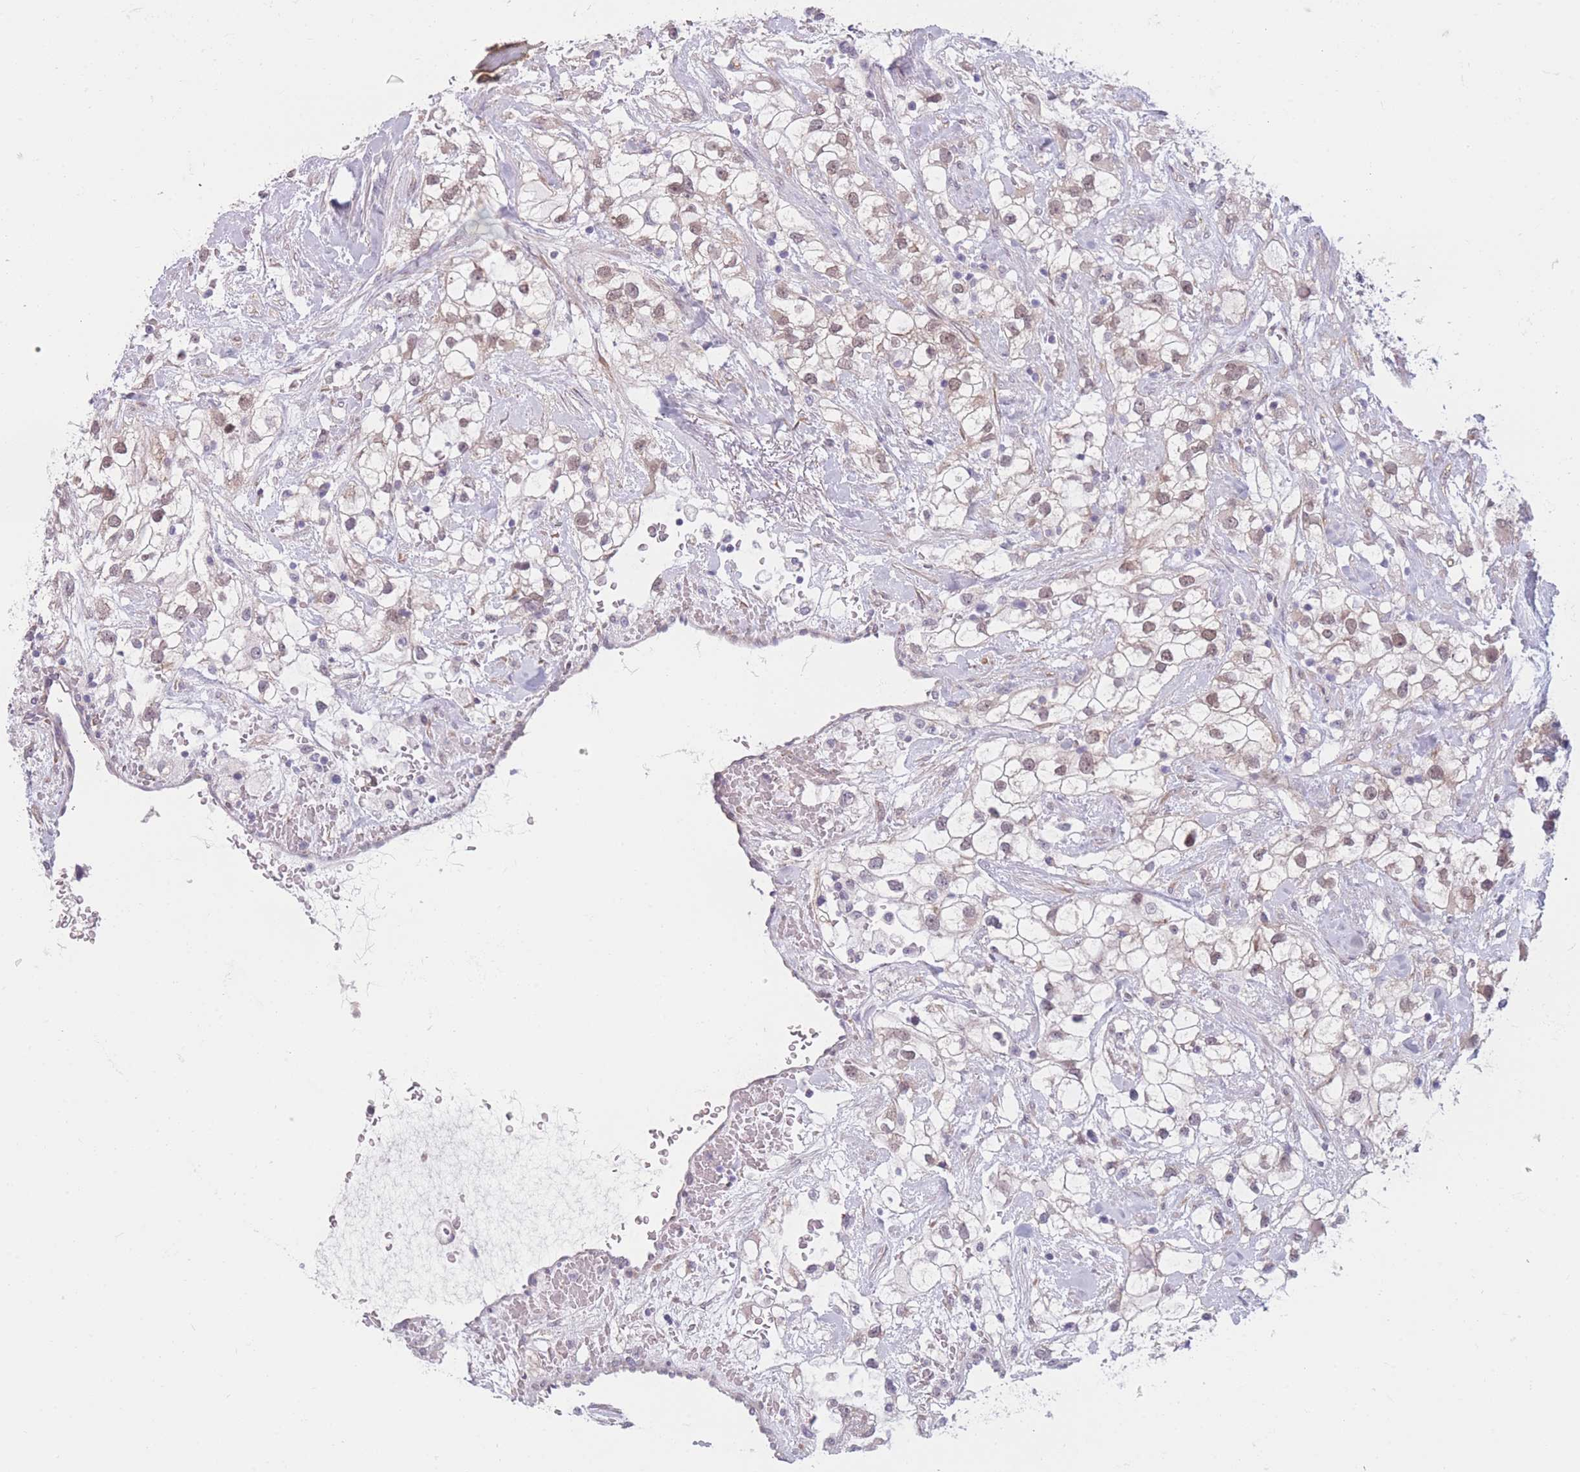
{"staining": {"intensity": "weak", "quantity": "25%-75%", "location": "cytoplasmic/membranous,nuclear"}, "tissue": "renal cancer", "cell_type": "Tumor cells", "image_type": "cancer", "snomed": [{"axis": "morphology", "description": "Adenocarcinoma, NOS"}, {"axis": "topography", "description": "Kidney"}], "caption": "Tumor cells demonstrate weak cytoplasmic/membranous and nuclear expression in about 25%-75% of cells in renal adenocarcinoma. The staining is performed using DAB (3,3'-diaminobenzidine) brown chromogen to label protein expression. The nuclei are counter-stained blue using hematoxylin.", "gene": "COL27A1", "patient": {"sex": "male", "age": 59}}